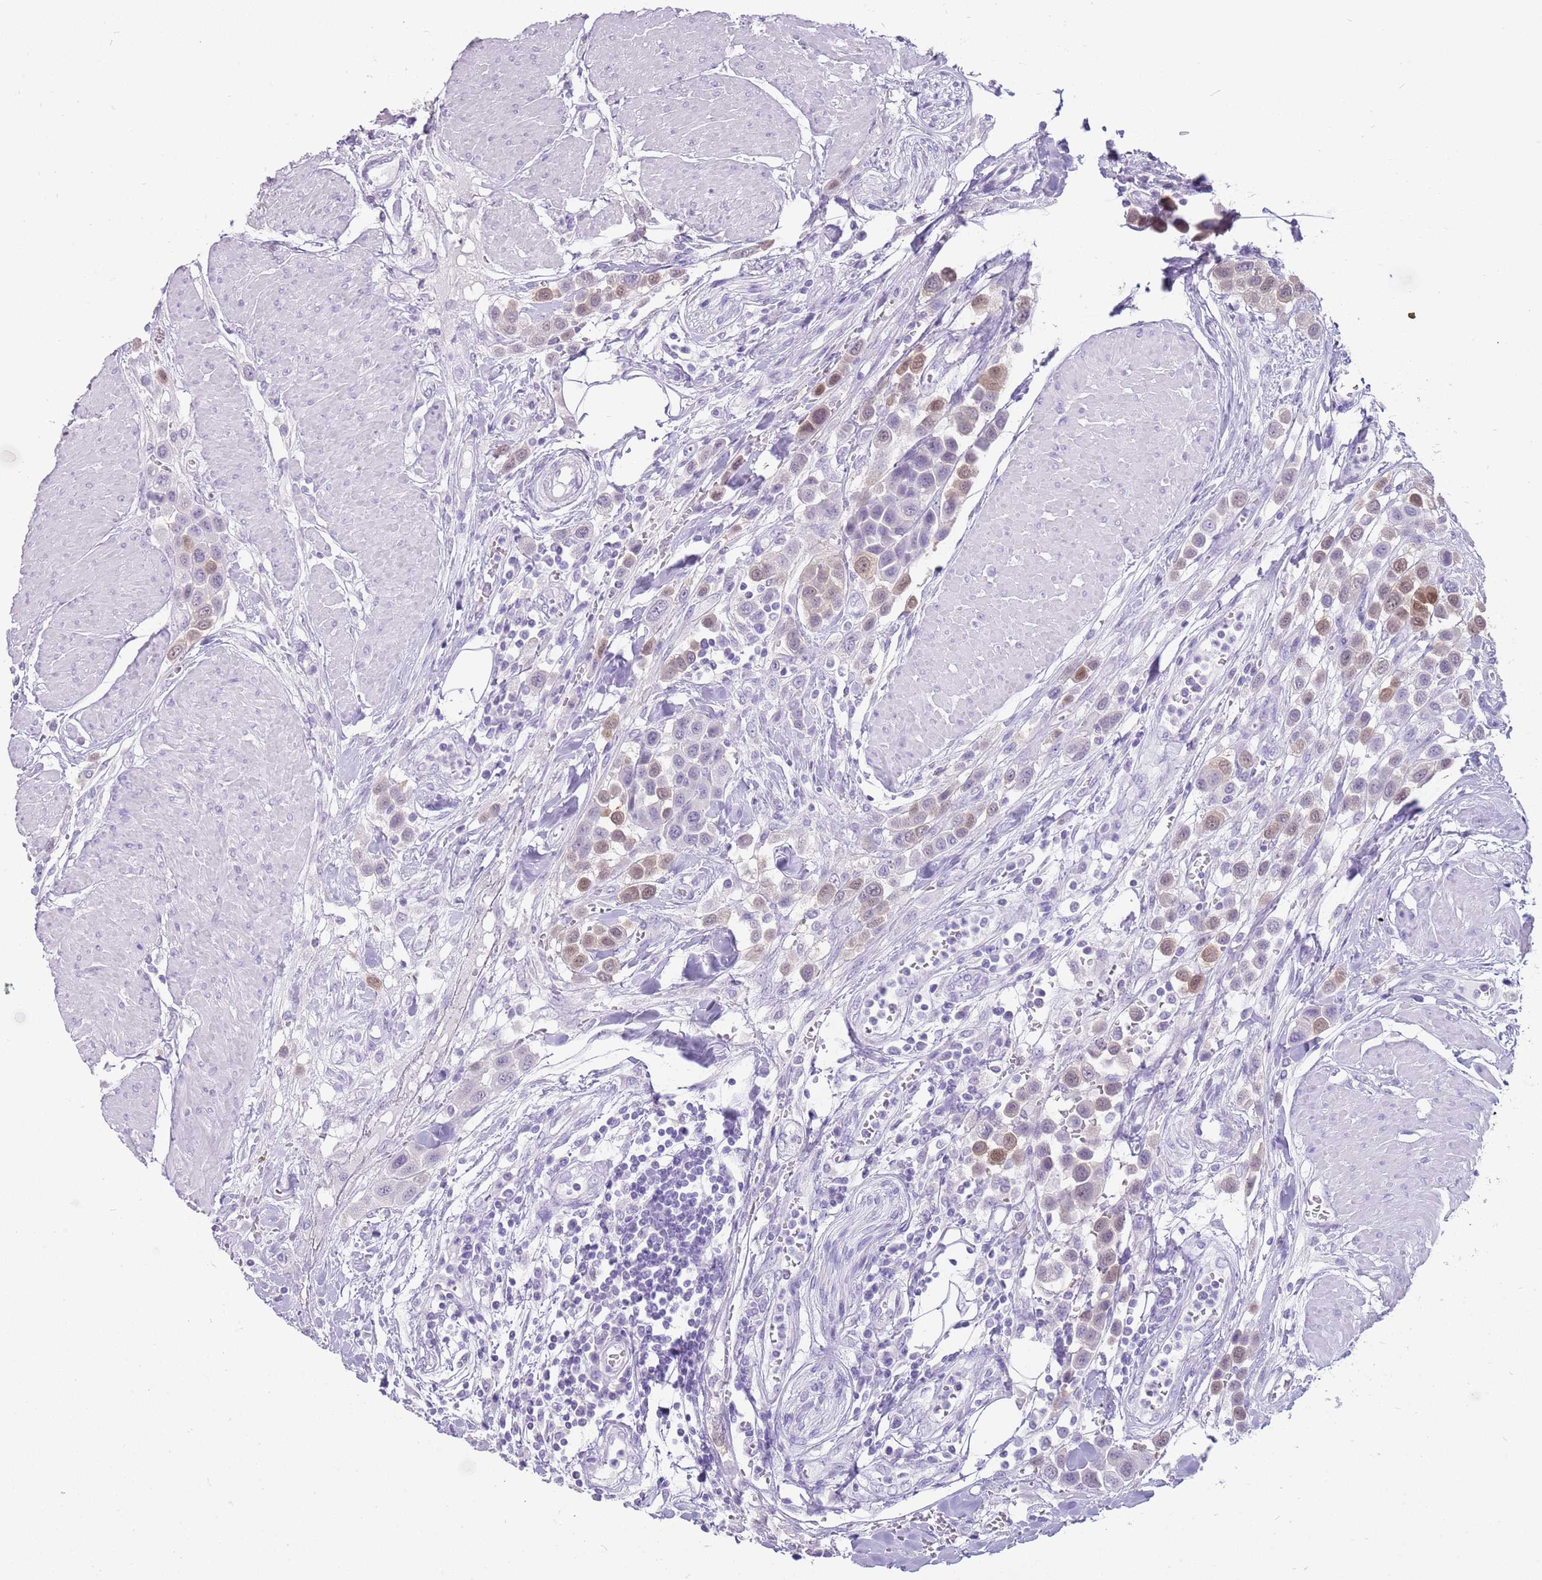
{"staining": {"intensity": "moderate", "quantity": "25%-75%", "location": "cytoplasmic/membranous,nuclear"}, "tissue": "urothelial cancer", "cell_type": "Tumor cells", "image_type": "cancer", "snomed": [{"axis": "morphology", "description": "Urothelial carcinoma, High grade"}, {"axis": "topography", "description": "Urinary bladder"}], "caption": "The micrograph demonstrates immunohistochemical staining of urothelial cancer. There is moderate cytoplasmic/membranous and nuclear positivity is identified in approximately 25%-75% of tumor cells.", "gene": "NBPF3", "patient": {"sex": "male", "age": 50}}